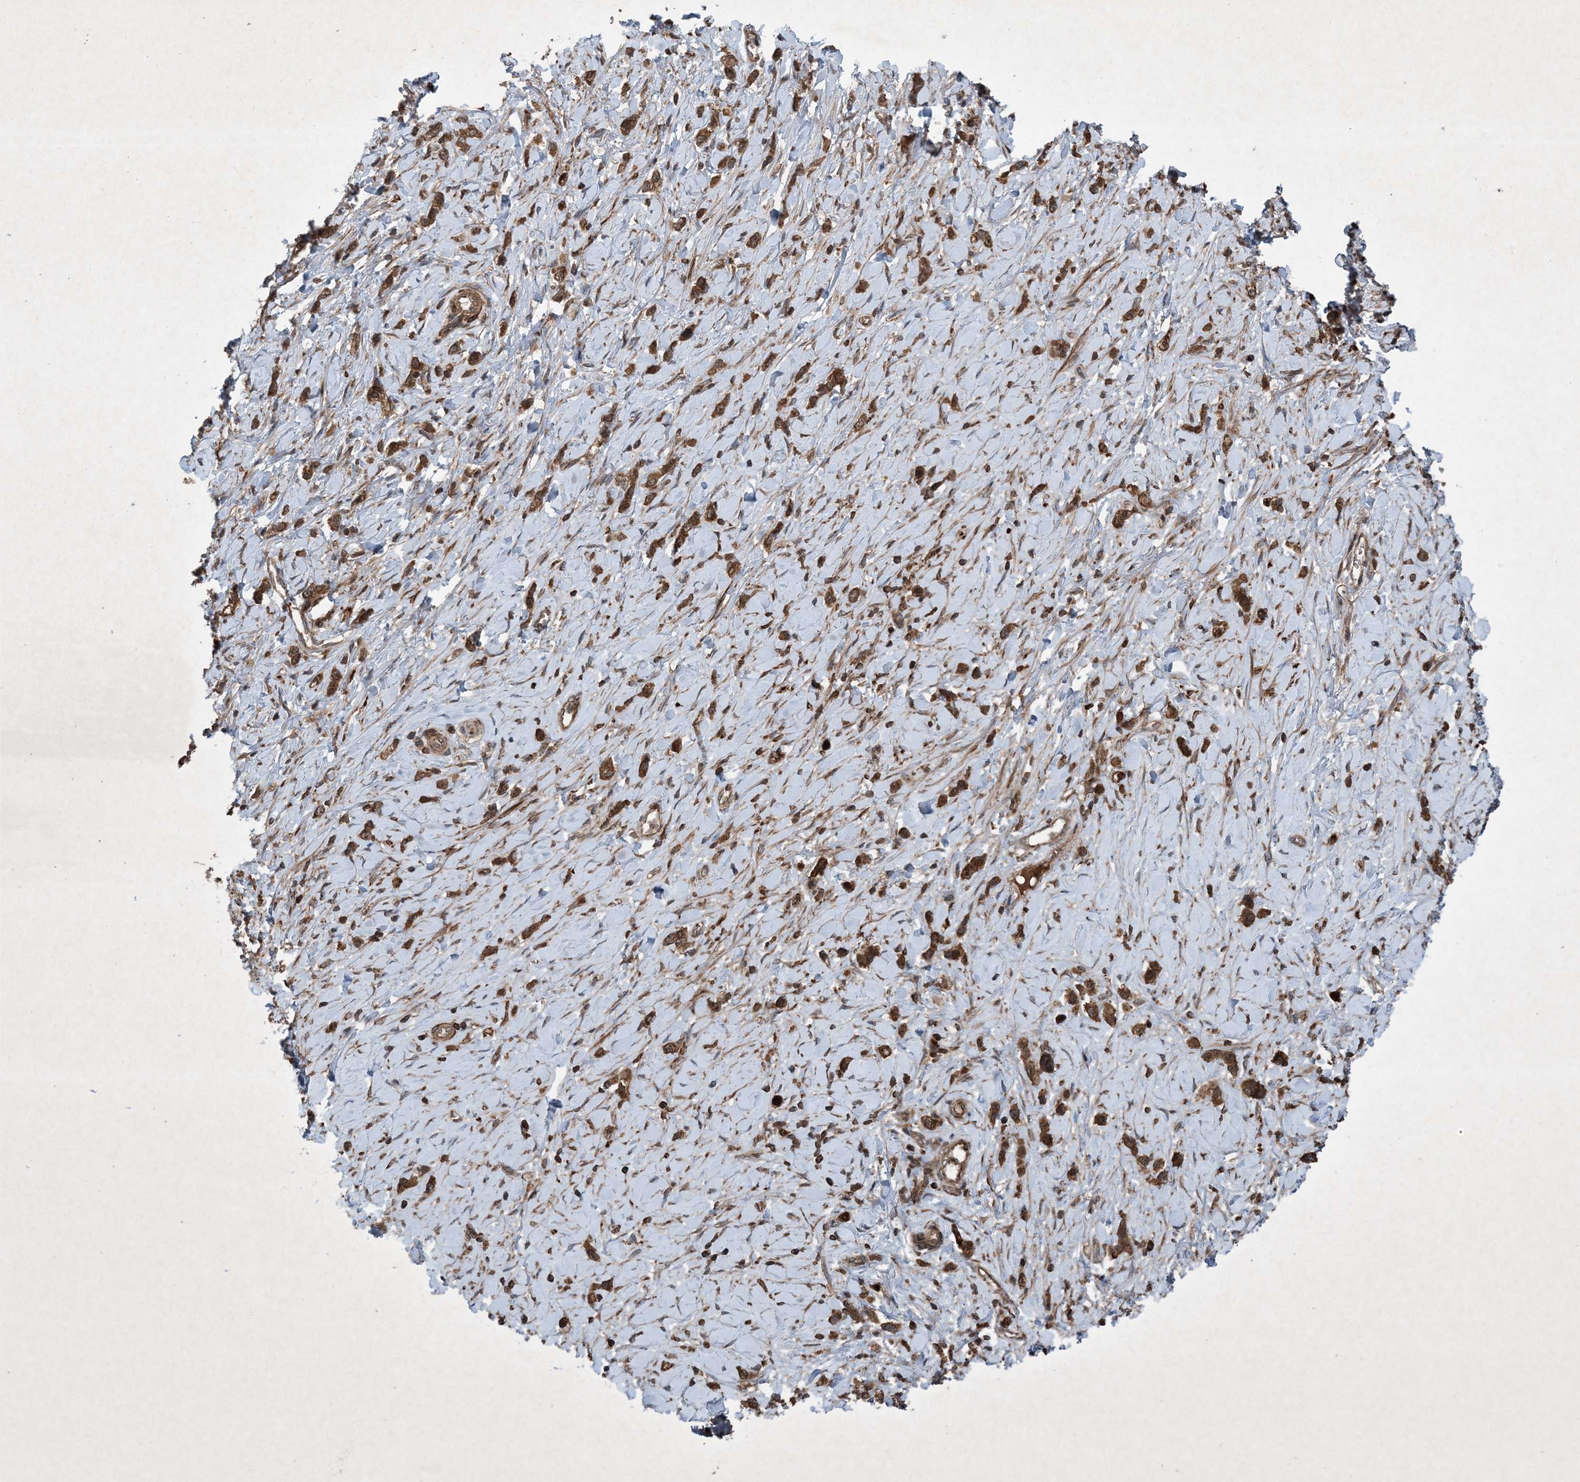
{"staining": {"intensity": "strong", "quantity": ">75%", "location": "cytoplasmic/membranous"}, "tissue": "stomach cancer", "cell_type": "Tumor cells", "image_type": "cancer", "snomed": [{"axis": "morphology", "description": "Normal tissue, NOS"}, {"axis": "morphology", "description": "Adenocarcinoma, NOS"}, {"axis": "topography", "description": "Stomach, upper"}, {"axis": "topography", "description": "Stomach"}], "caption": "Stomach cancer stained with a protein marker demonstrates strong staining in tumor cells.", "gene": "GNG5", "patient": {"sex": "female", "age": 65}}